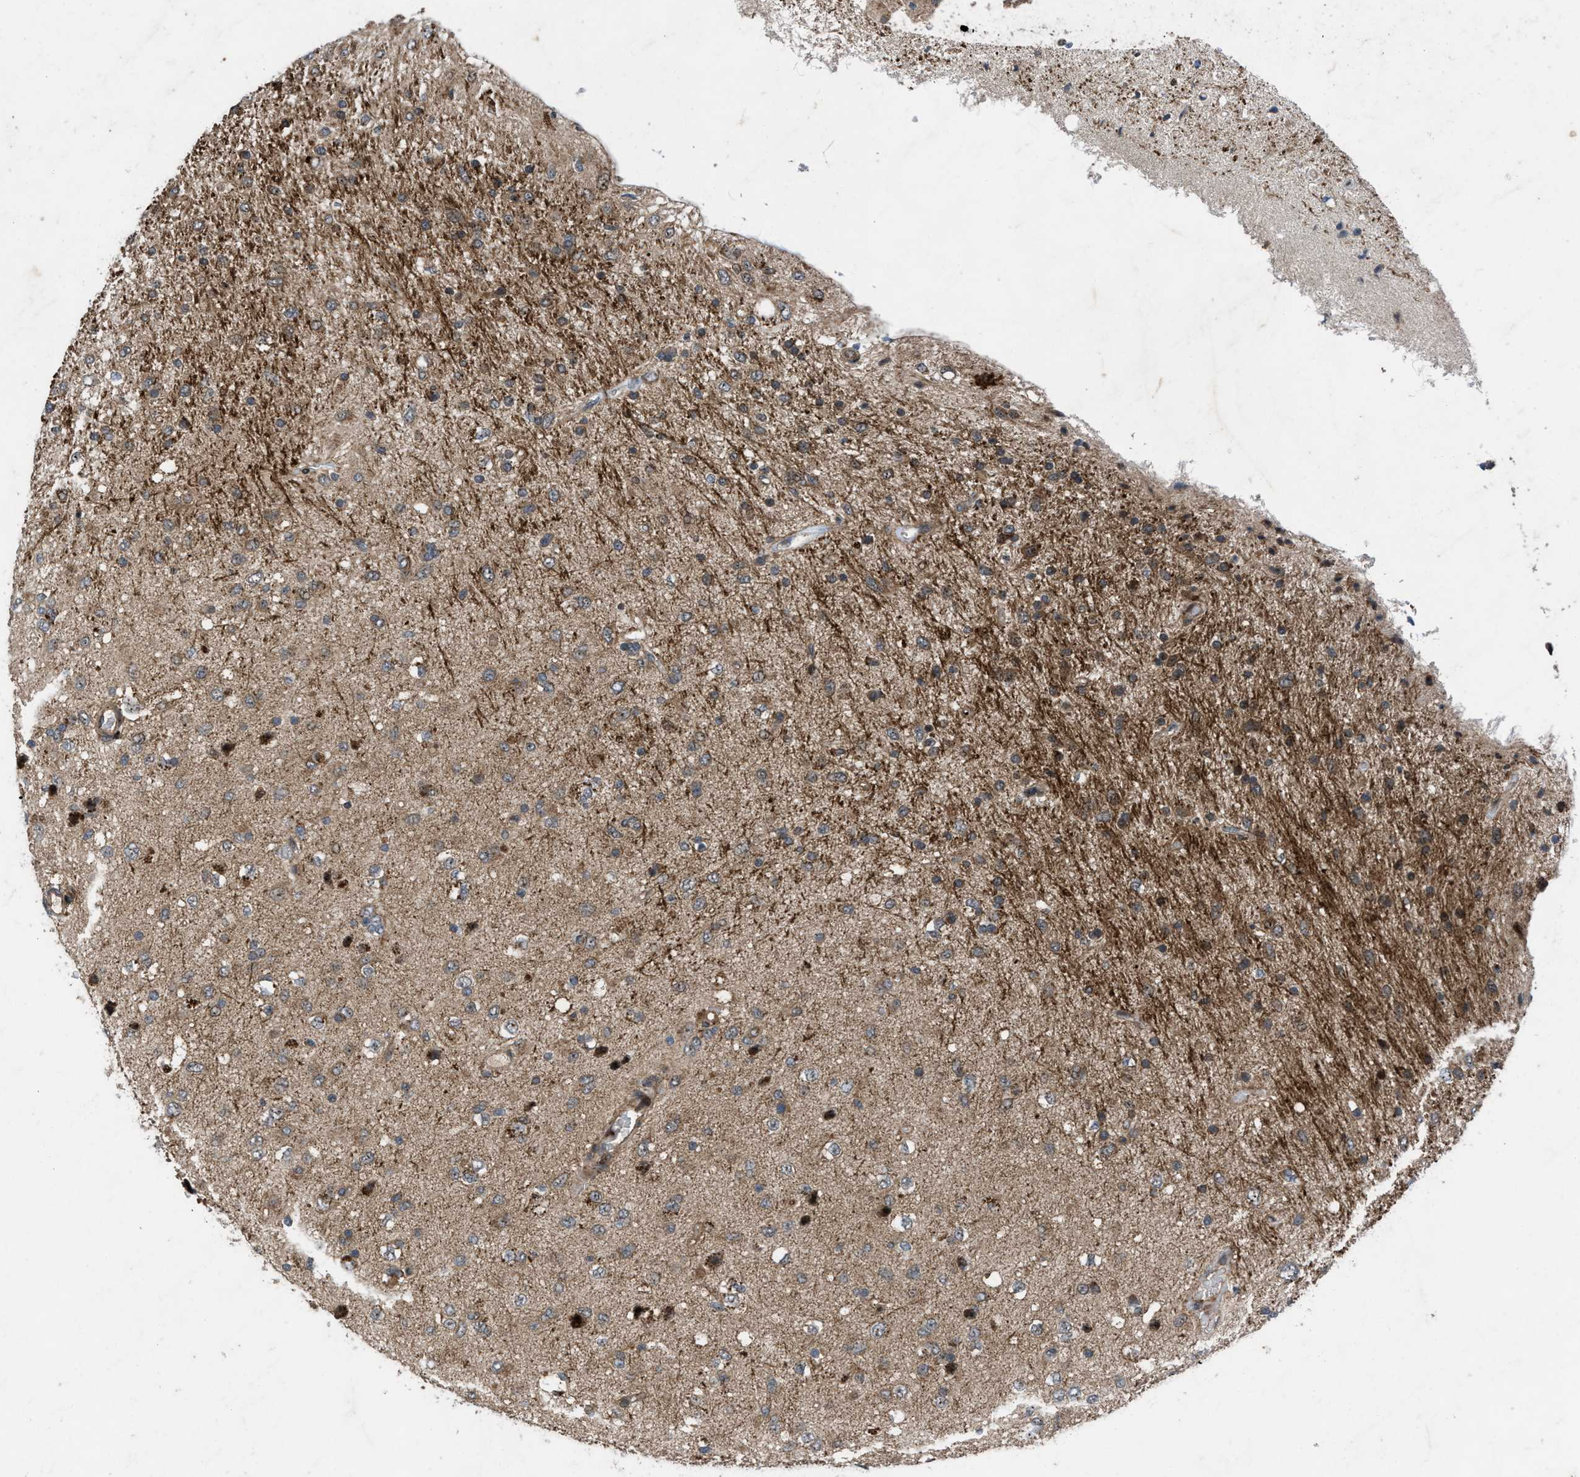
{"staining": {"intensity": "moderate", "quantity": "25%-75%", "location": "cytoplasmic/membranous"}, "tissue": "glioma", "cell_type": "Tumor cells", "image_type": "cancer", "snomed": [{"axis": "morphology", "description": "Glioma, malignant, Low grade"}, {"axis": "topography", "description": "Brain"}], "caption": "A brown stain highlights moderate cytoplasmic/membranous expression of a protein in malignant glioma (low-grade) tumor cells.", "gene": "AP3M2", "patient": {"sex": "male", "age": 77}}